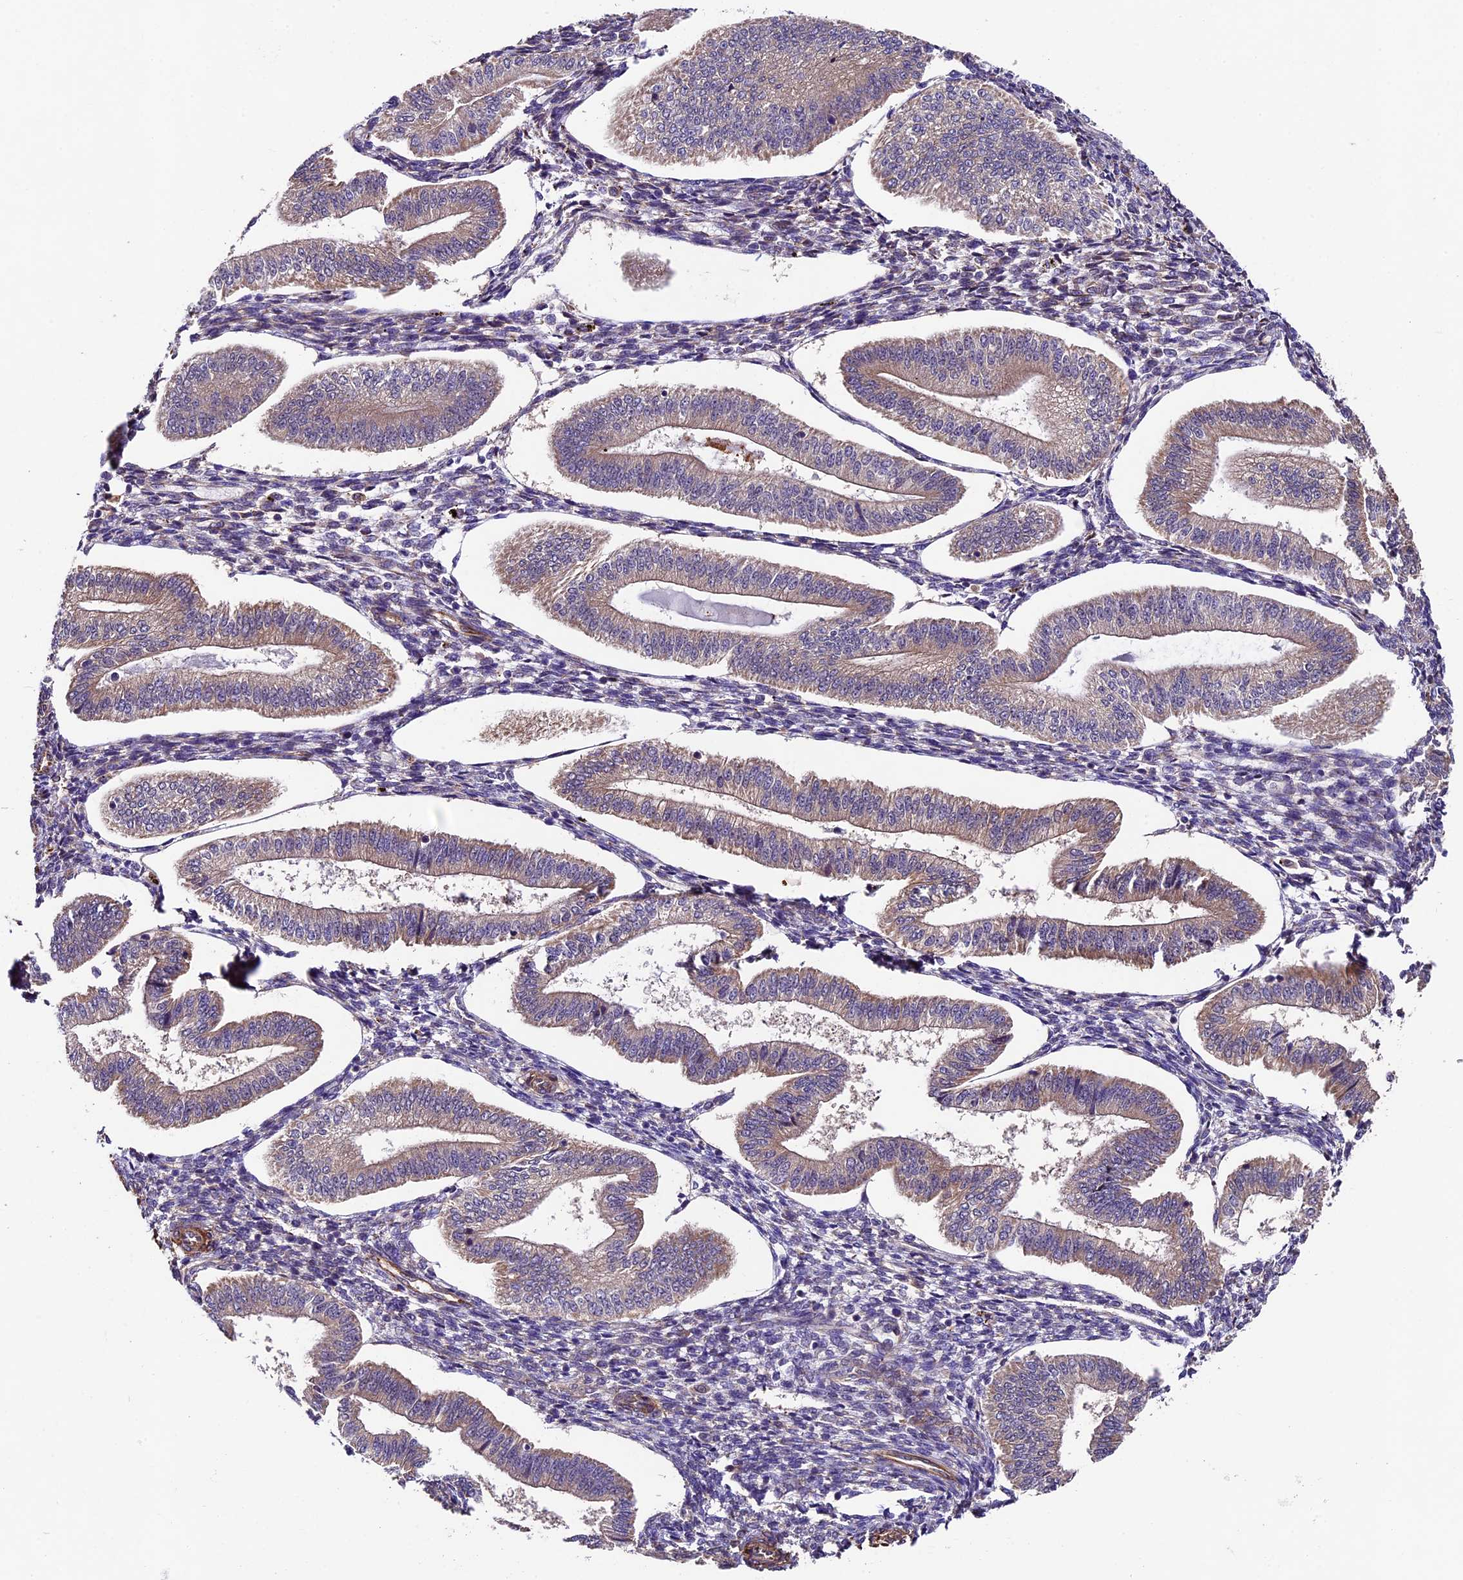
{"staining": {"intensity": "weak", "quantity": "<25%", "location": "cytoplasmic/membranous"}, "tissue": "endometrium", "cell_type": "Cells in endometrial stroma", "image_type": "normal", "snomed": [{"axis": "morphology", "description": "Normal tissue, NOS"}, {"axis": "topography", "description": "Endometrium"}], "caption": "This photomicrograph is of normal endometrium stained with IHC to label a protein in brown with the nuclei are counter-stained blue. There is no positivity in cells in endometrial stroma.", "gene": "LSM7", "patient": {"sex": "female", "age": 34}}